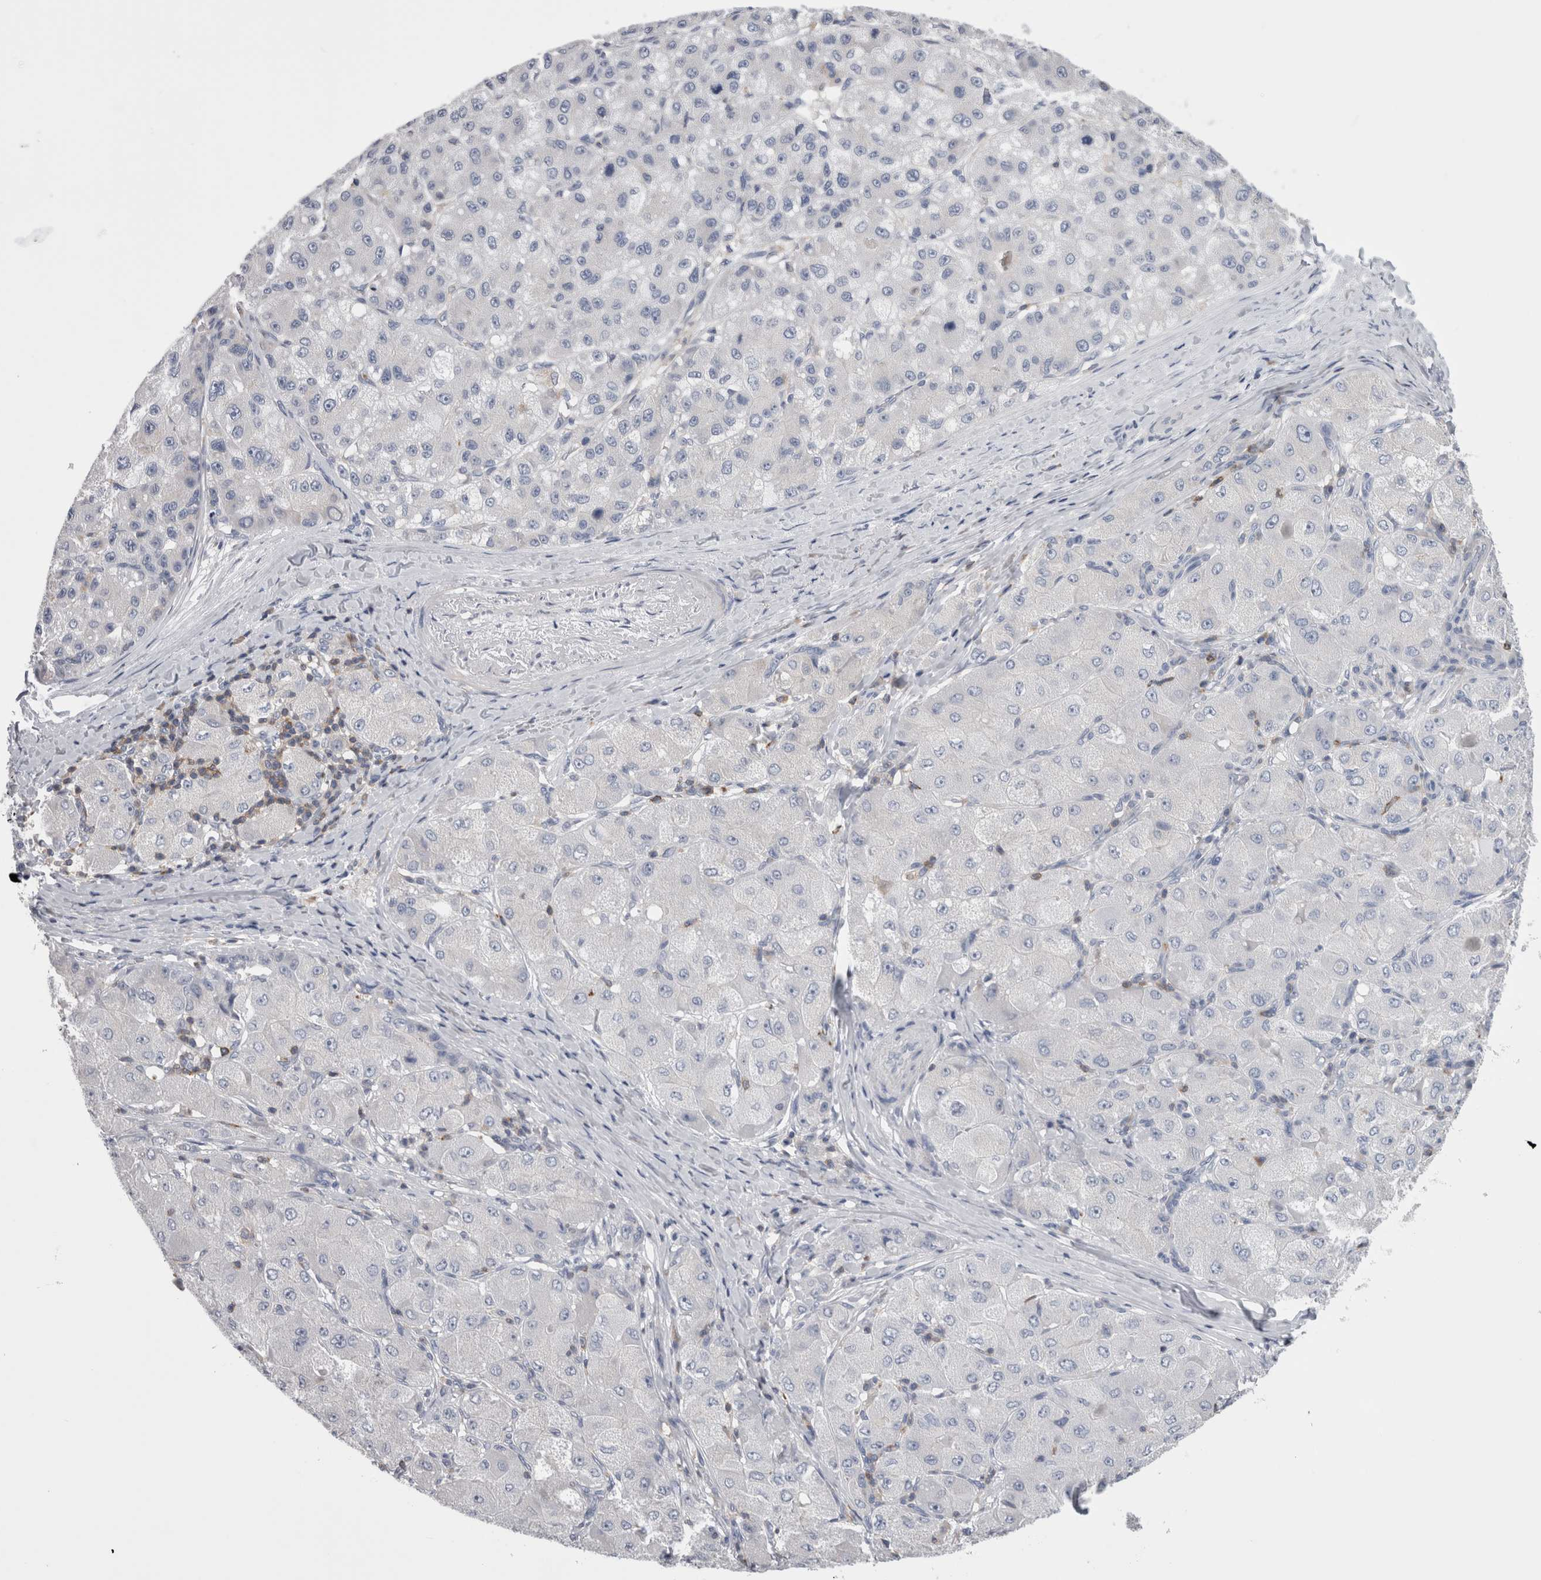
{"staining": {"intensity": "negative", "quantity": "none", "location": "none"}, "tissue": "liver cancer", "cell_type": "Tumor cells", "image_type": "cancer", "snomed": [{"axis": "morphology", "description": "Carcinoma, Hepatocellular, NOS"}, {"axis": "topography", "description": "Liver"}], "caption": "This is an IHC histopathology image of liver cancer (hepatocellular carcinoma). There is no expression in tumor cells.", "gene": "DCTN6", "patient": {"sex": "male", "age": 80}}